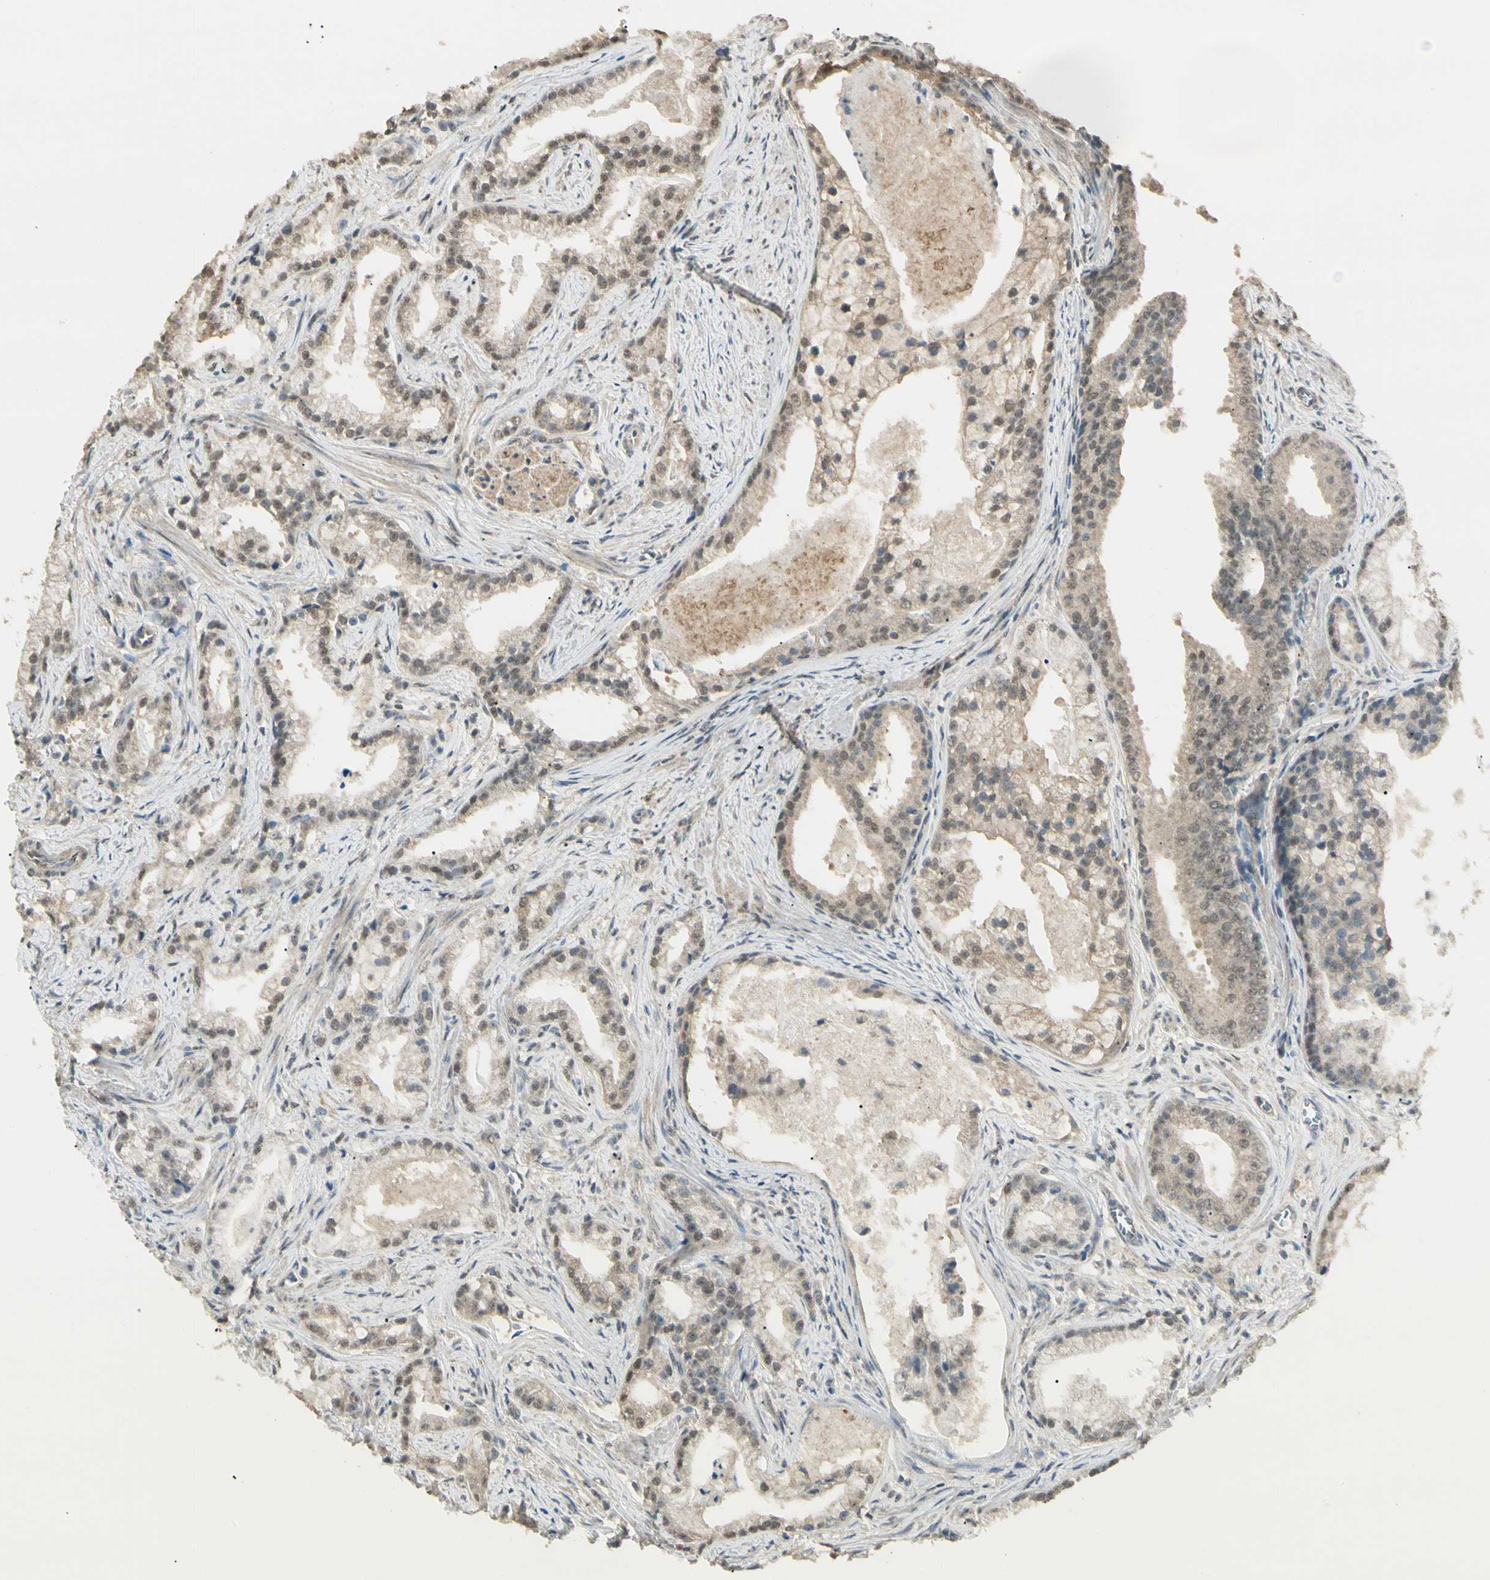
{"staining": {"intensity": "weak", "quantity": ">75%", "location": "cytoplasmic/membranous,nuclear"}, "tissue": "prostate cancer", "cell_type": "Tumor cells", "image_type": "cancer", "snomed": [{"axis": "morphology", "description": "Adenocarcinoma, Low grade"}, {"axis": "topography", "description": "Prostate"}], "caption": "Protein staining displays weak cytoplasmic/membranous and nuclear staining in approximately >75% of tumor cells in prostate cancer (low-grade adenocarcinoma).", "gene": "SGCA", "patient": {"sex": "male", "age": 59}}